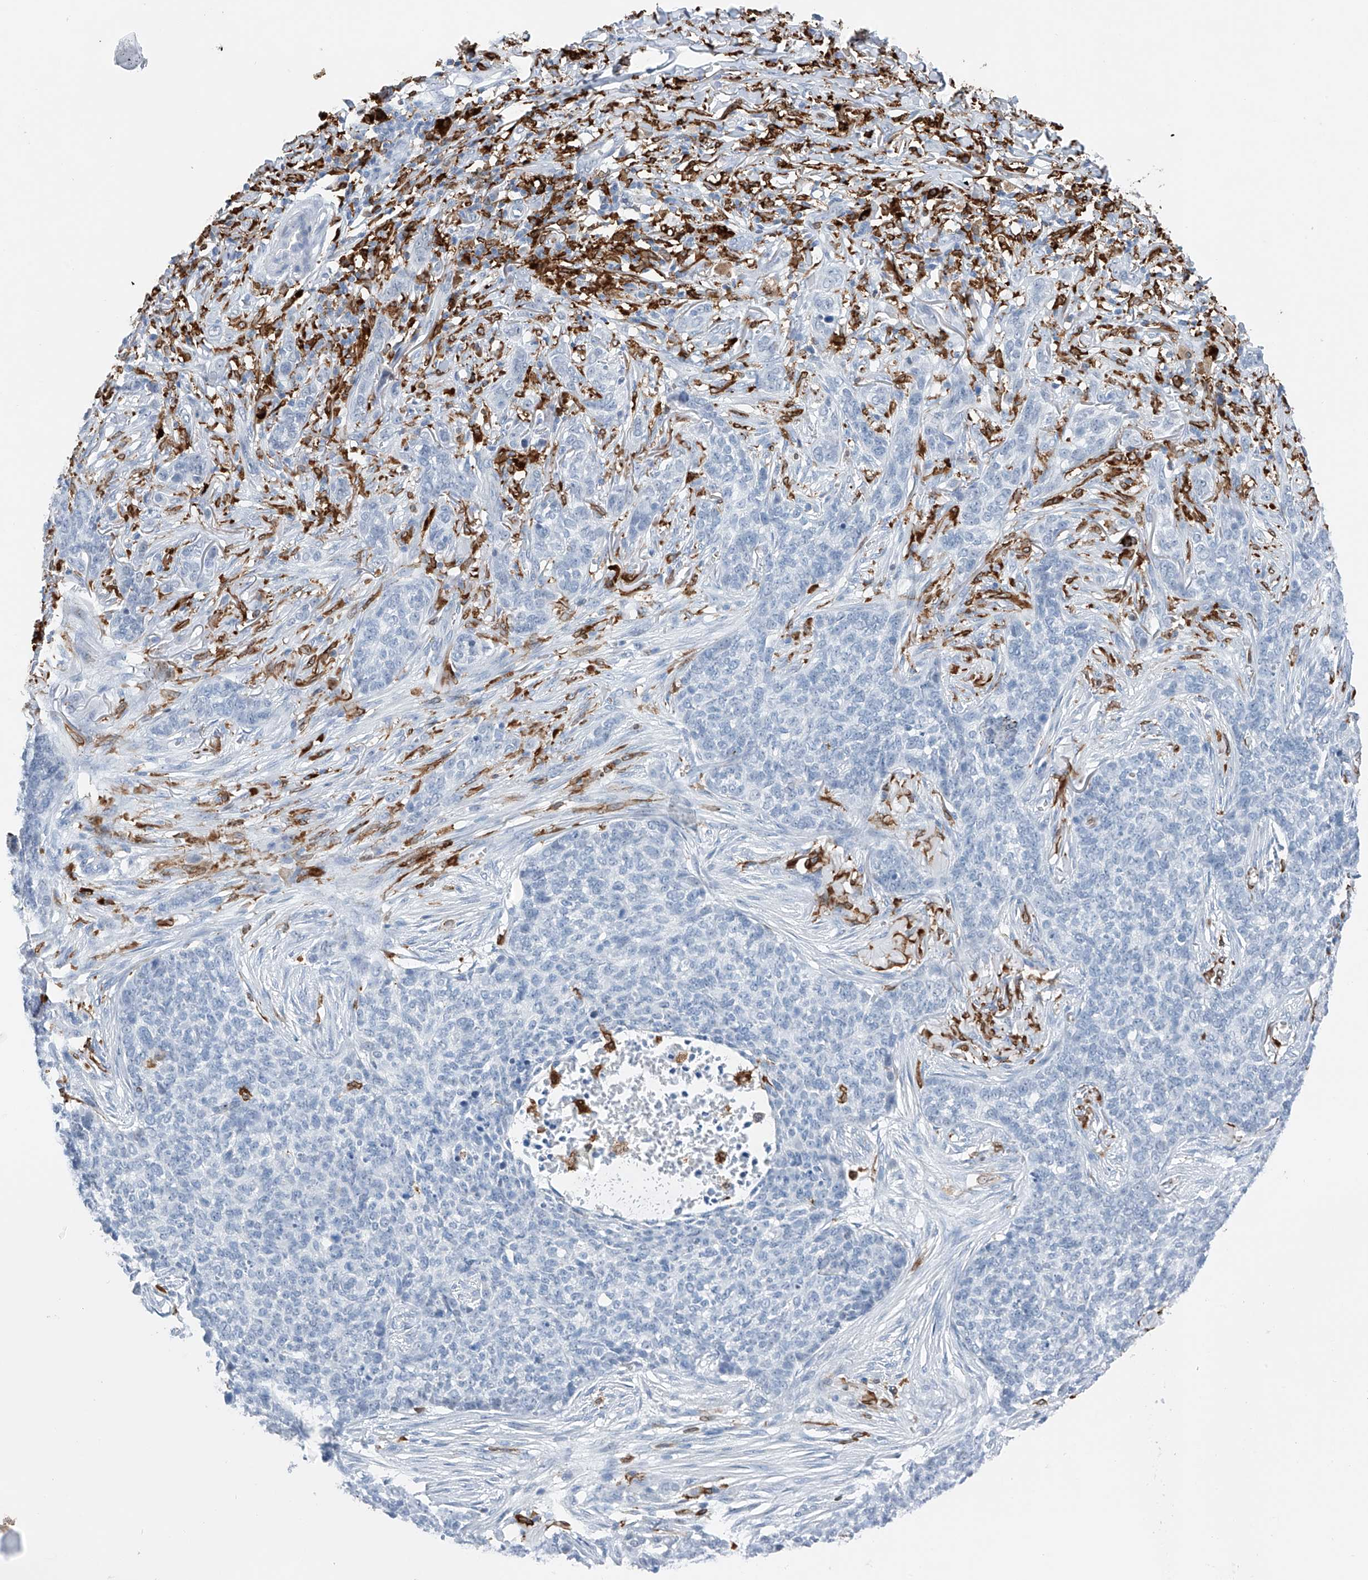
{"staining": {"intensity": "negative", "quantity": "none", "location": "none"}, "tissue": "skin cancer", "cell_type": "Tumor cells", "image_type": "cancer", "snomed": [{"axis": "morphology", "description": "Basal cell carcinoma"}, {"axis": "topography", "description": "Skin"}], "caption": "This is an immunohistochemistry (IHC) micrograph of human skin cancer. There is no staining in tumor cells.", "gene": "TBXAS1", "patient": {"sex": "male", "age": 85}}